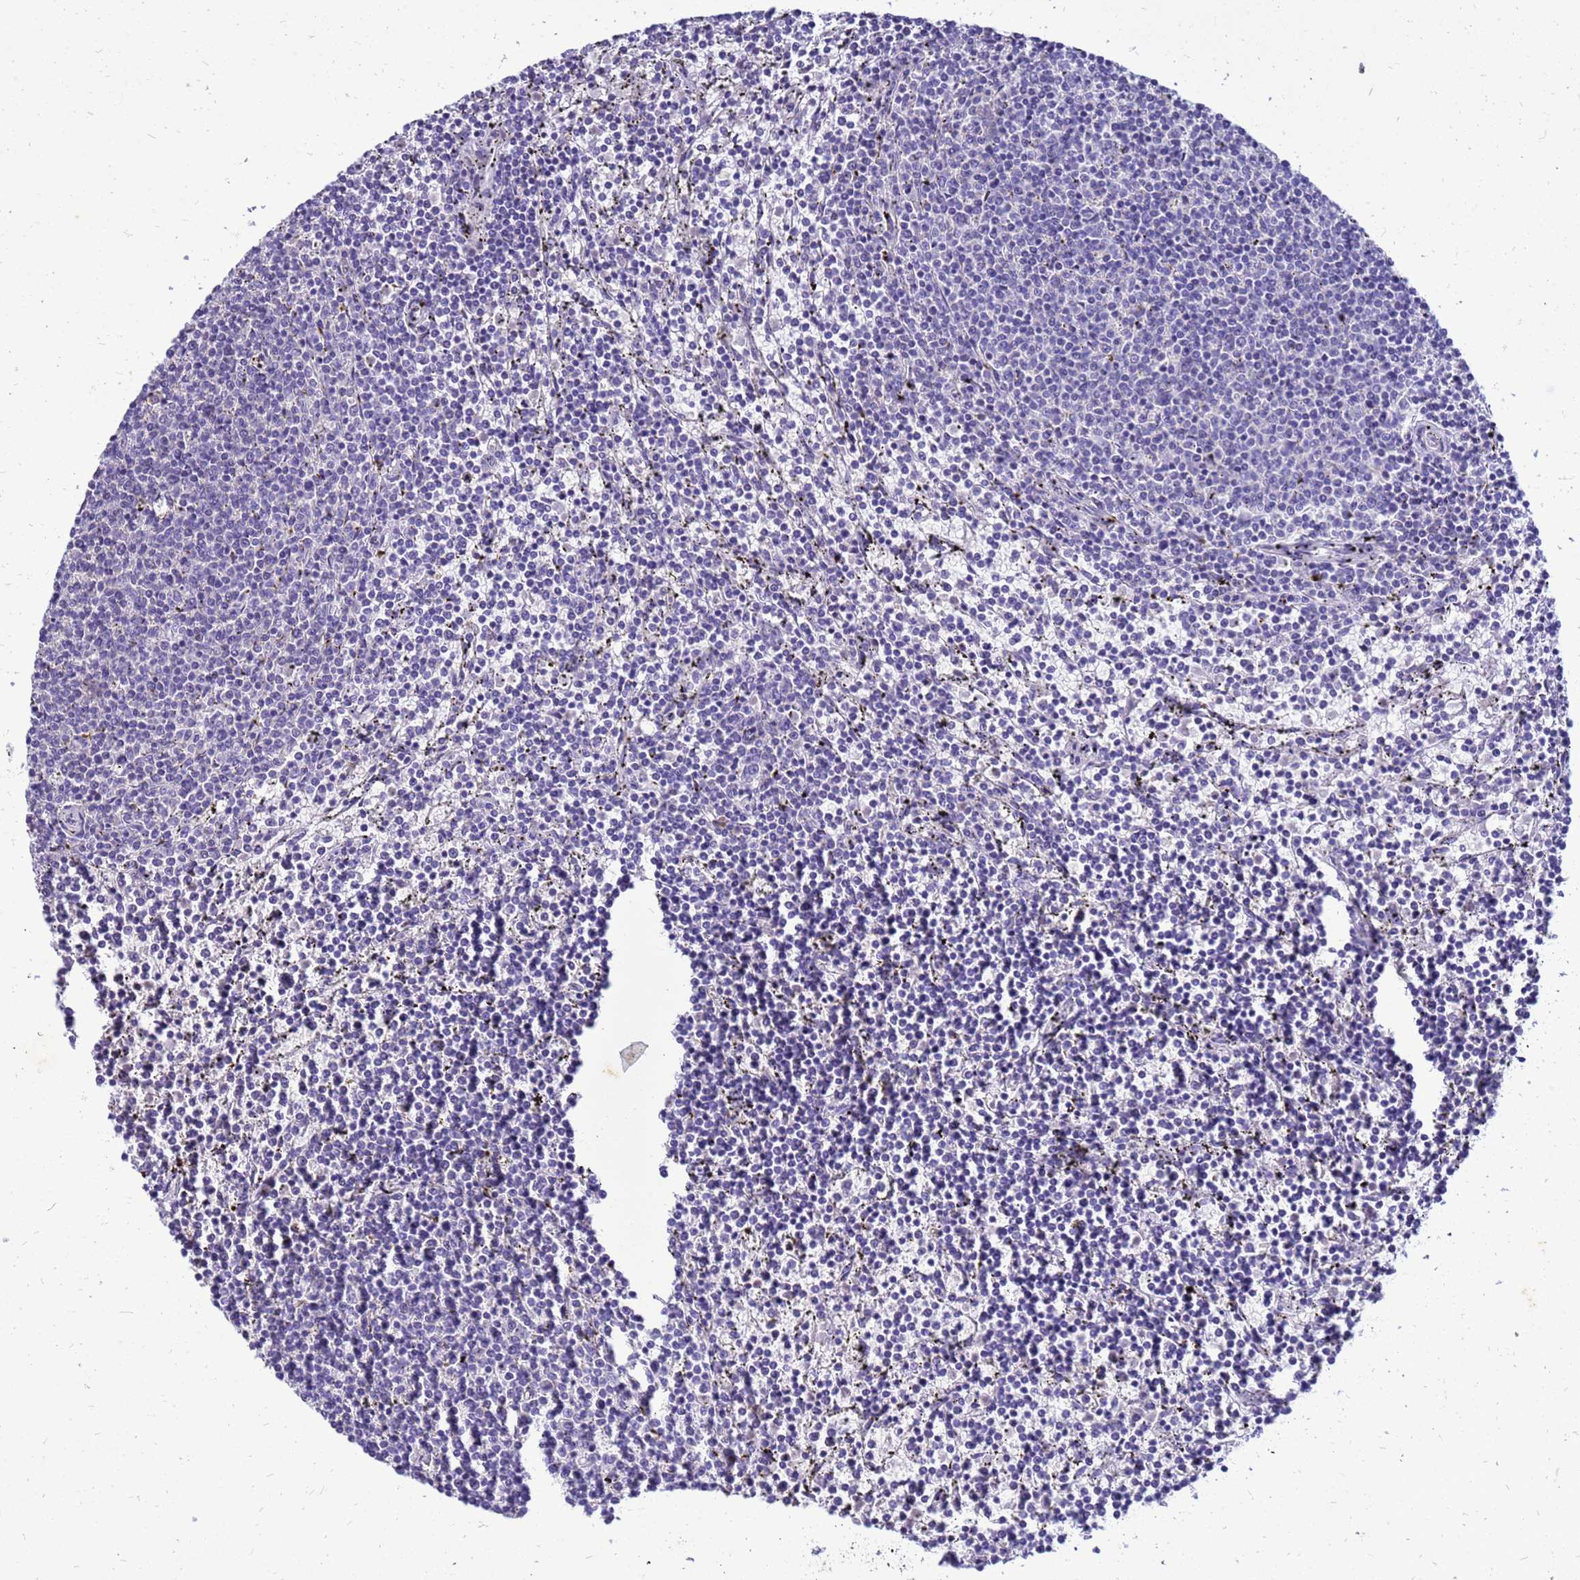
{"staining": {"intensity": "negative", "quantity": "none", "location": "none"}, "tissue": "lymphoma", "cell_type": "Tumor cells", "image_type": "cancer", "snomed": [{"axis": "morphology", "description": "Malignant lymphoma, non-Hodgkin's type, Low grade"}, {"axis": "topography", "description": "Spleen"}], "caption": "High magnification brightfield microscopy of malignant lymphoma, non-Hodgkin's type (low-grade) stained with DAB (3,3'-diaminobenzidine) (brown) and counterstained with hematoxylin (blue): tumor cells show no significant staining.", "gene": "AKR1C1", "patient": {"sex": "female", "age": 50}}